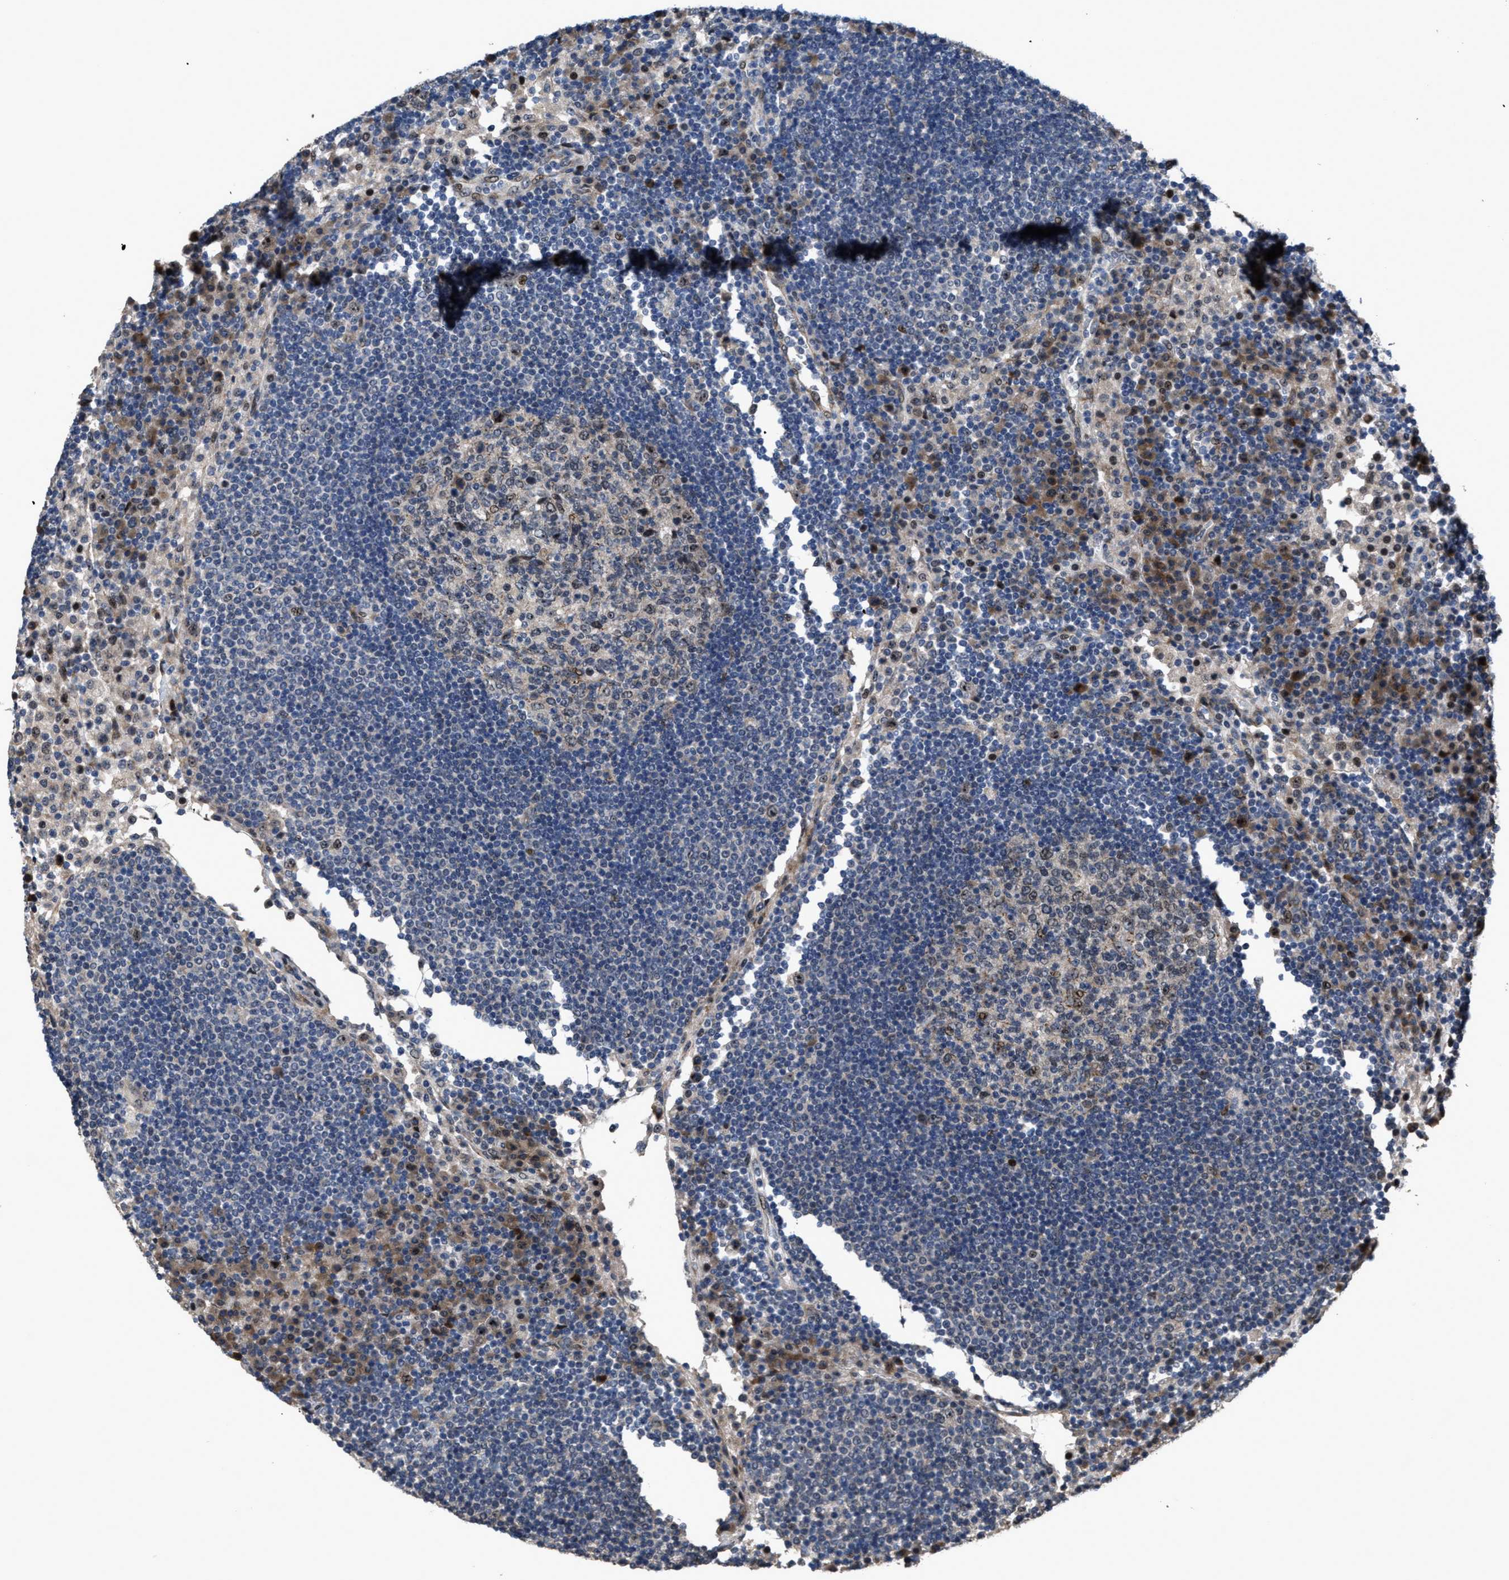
{"staining": {"intensity": "moderate", "quantity": "<25%", "location": "cytoplasmic/membranous,nuclear"}, "tissue": "lymph node", "cell_type": "Germinal center cells", "image_type": "normal", "snomed": [{"axis": "morphology", "description": "Normal tissue, NOS"}, {"axis": "topography", "description": "Lymph node"}], "caption": "Brown immunohistochemical staining in normal lymph node shows moderate cytoplasmic/membranous,nuclear staining in approximately <25% of germinal center cells. The staining was performed using DAB (3,3'-diaminobenzidine), with brown indicating positive protein expression. Nuclei are stained blue with hematoxylin.", "gene": "HAUS6", "patient": {"sex": "female", "age": 53}}